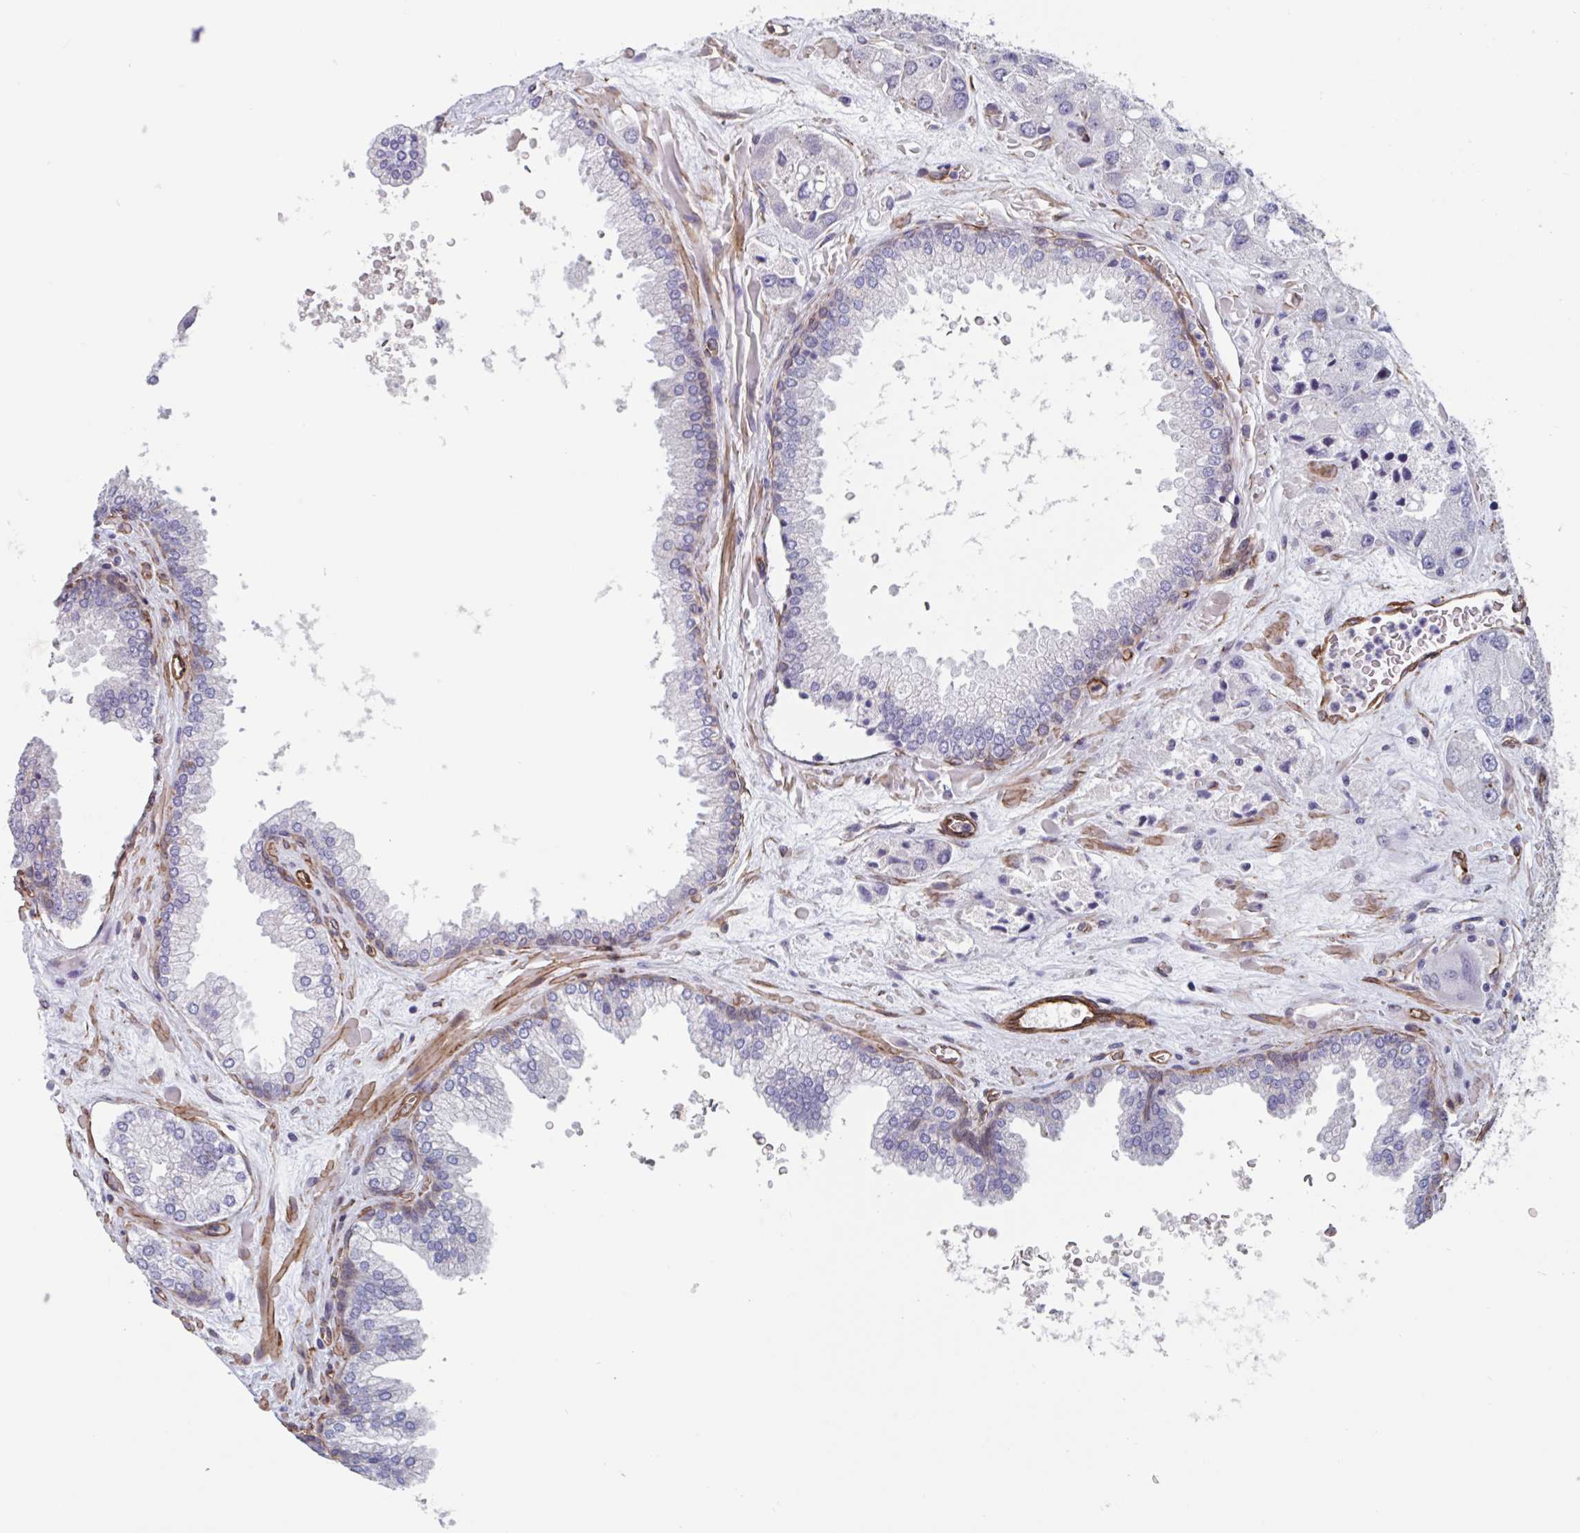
{"staining": {"intensity": "negative", "quantity": "none", "location": "none"}, "tissue": "prostate cancer", "cell_type": "Tumor cells", "image_type": "cancer", "snomed": [{"axis": "morphology", "description": "Normal tissue, NOS"}, {"axis": "morphology", "description": "Adenocarcinoma, High grade"}, {"axis": "topography", "description": "Prostate"}, {"axis": "topography", "description": "Peripheral nerve tissue"}], "caption": "Tumor cells show no significant staining in prostate cancer.", "gene": "CITED4", "patient": {"sex": "male", "age": 68}}